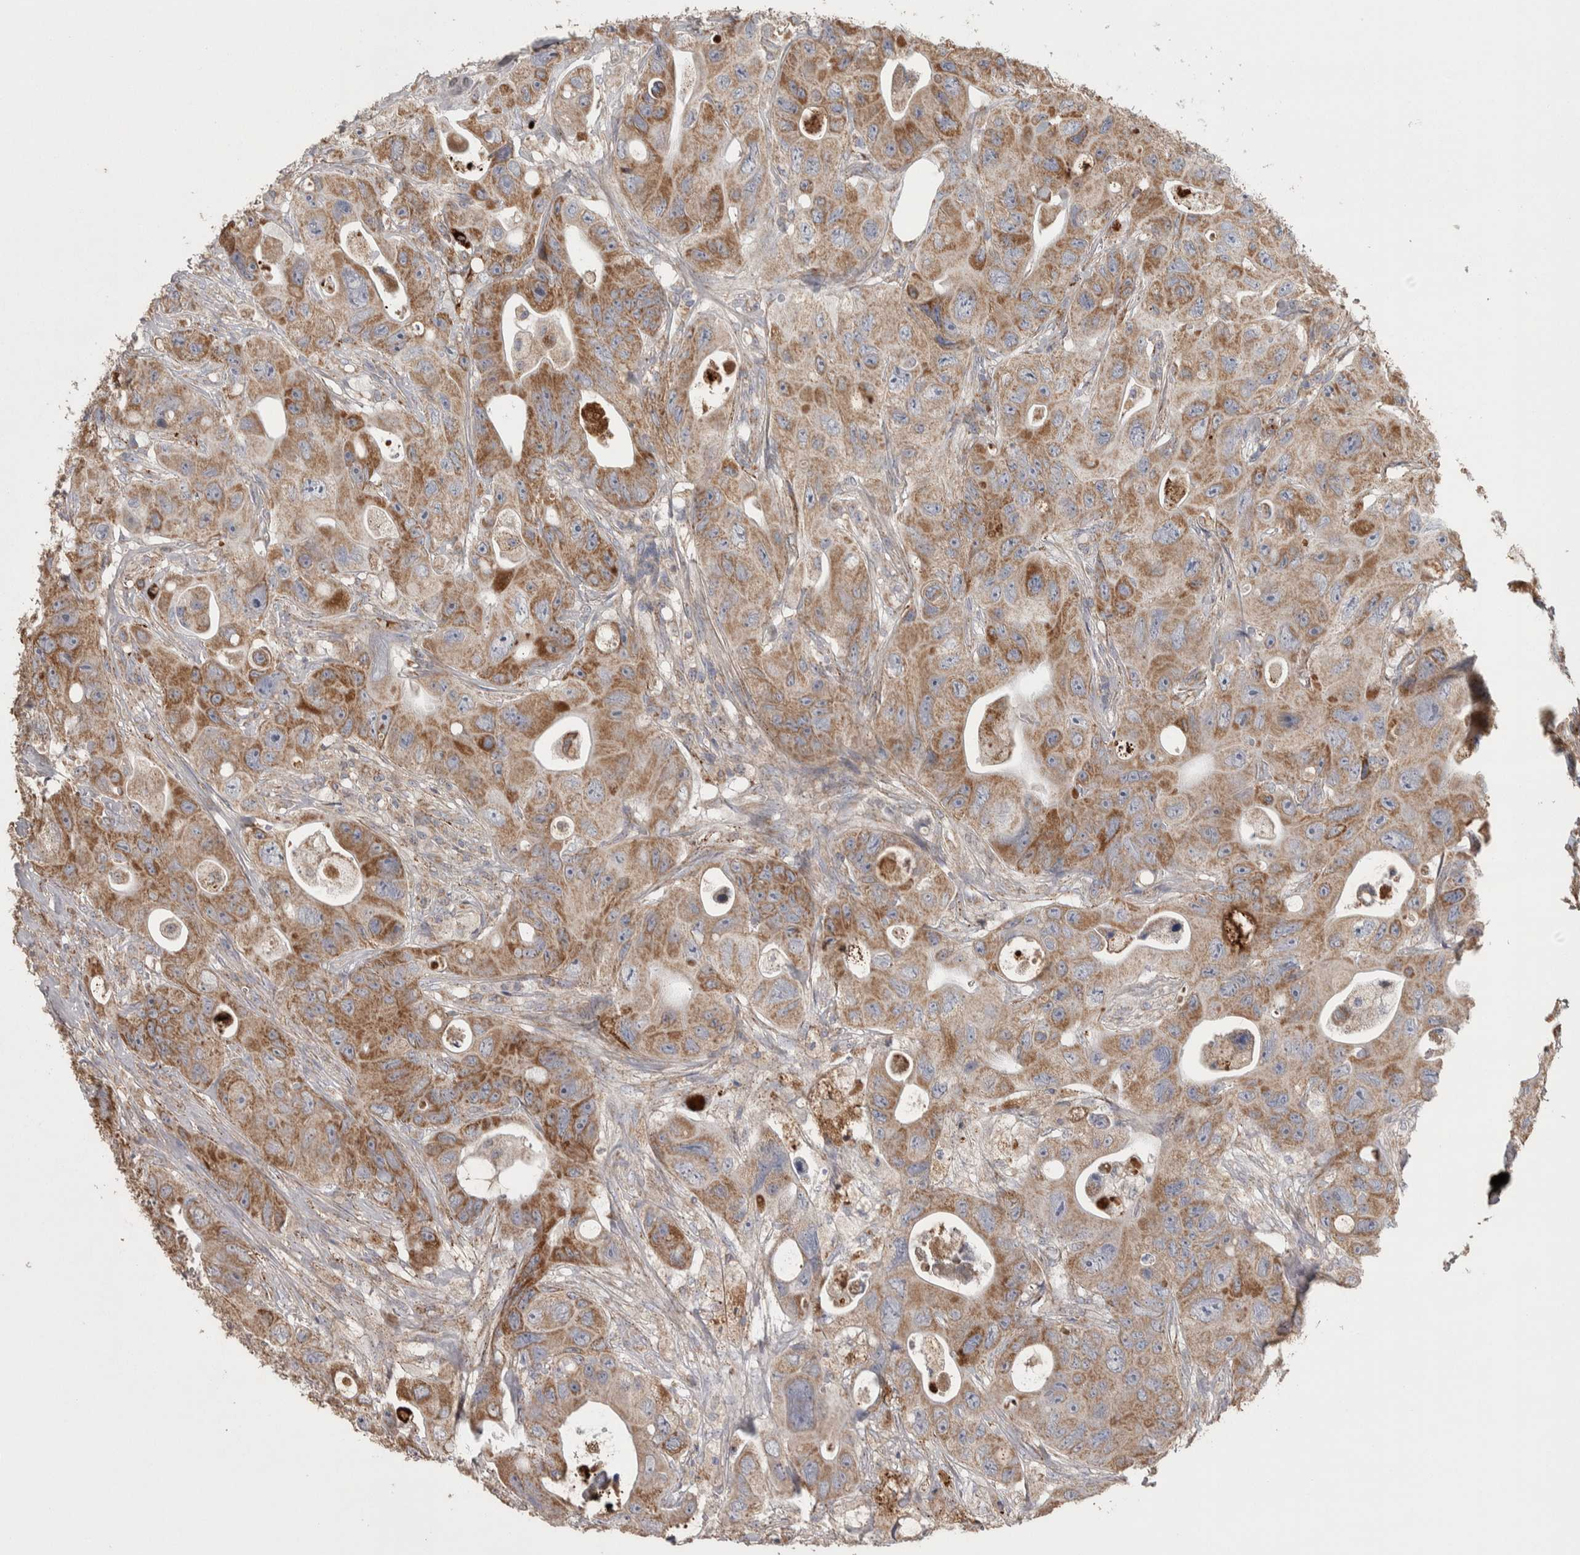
{"staining": {"intensity": "moderate", "quantity": ">75%", "location": "cytoplasmic/membranous"}, "tissue": "colorectal cancer", "cell_type": "Tumor cells", "image_type": "cancer", "snomed": [{"axis": "morphology", "description": "Adenocarcinoma, NOS"}, {"axis": "topography", "description": "Colon"}], "caption": "Adenocarcinoma (colorectal) stained for a protein shows moderate cytoplasmic/membranous positivity in tumor cells.", "gene": "SCO1", "patient": {"sex": "female", "age": 46}}